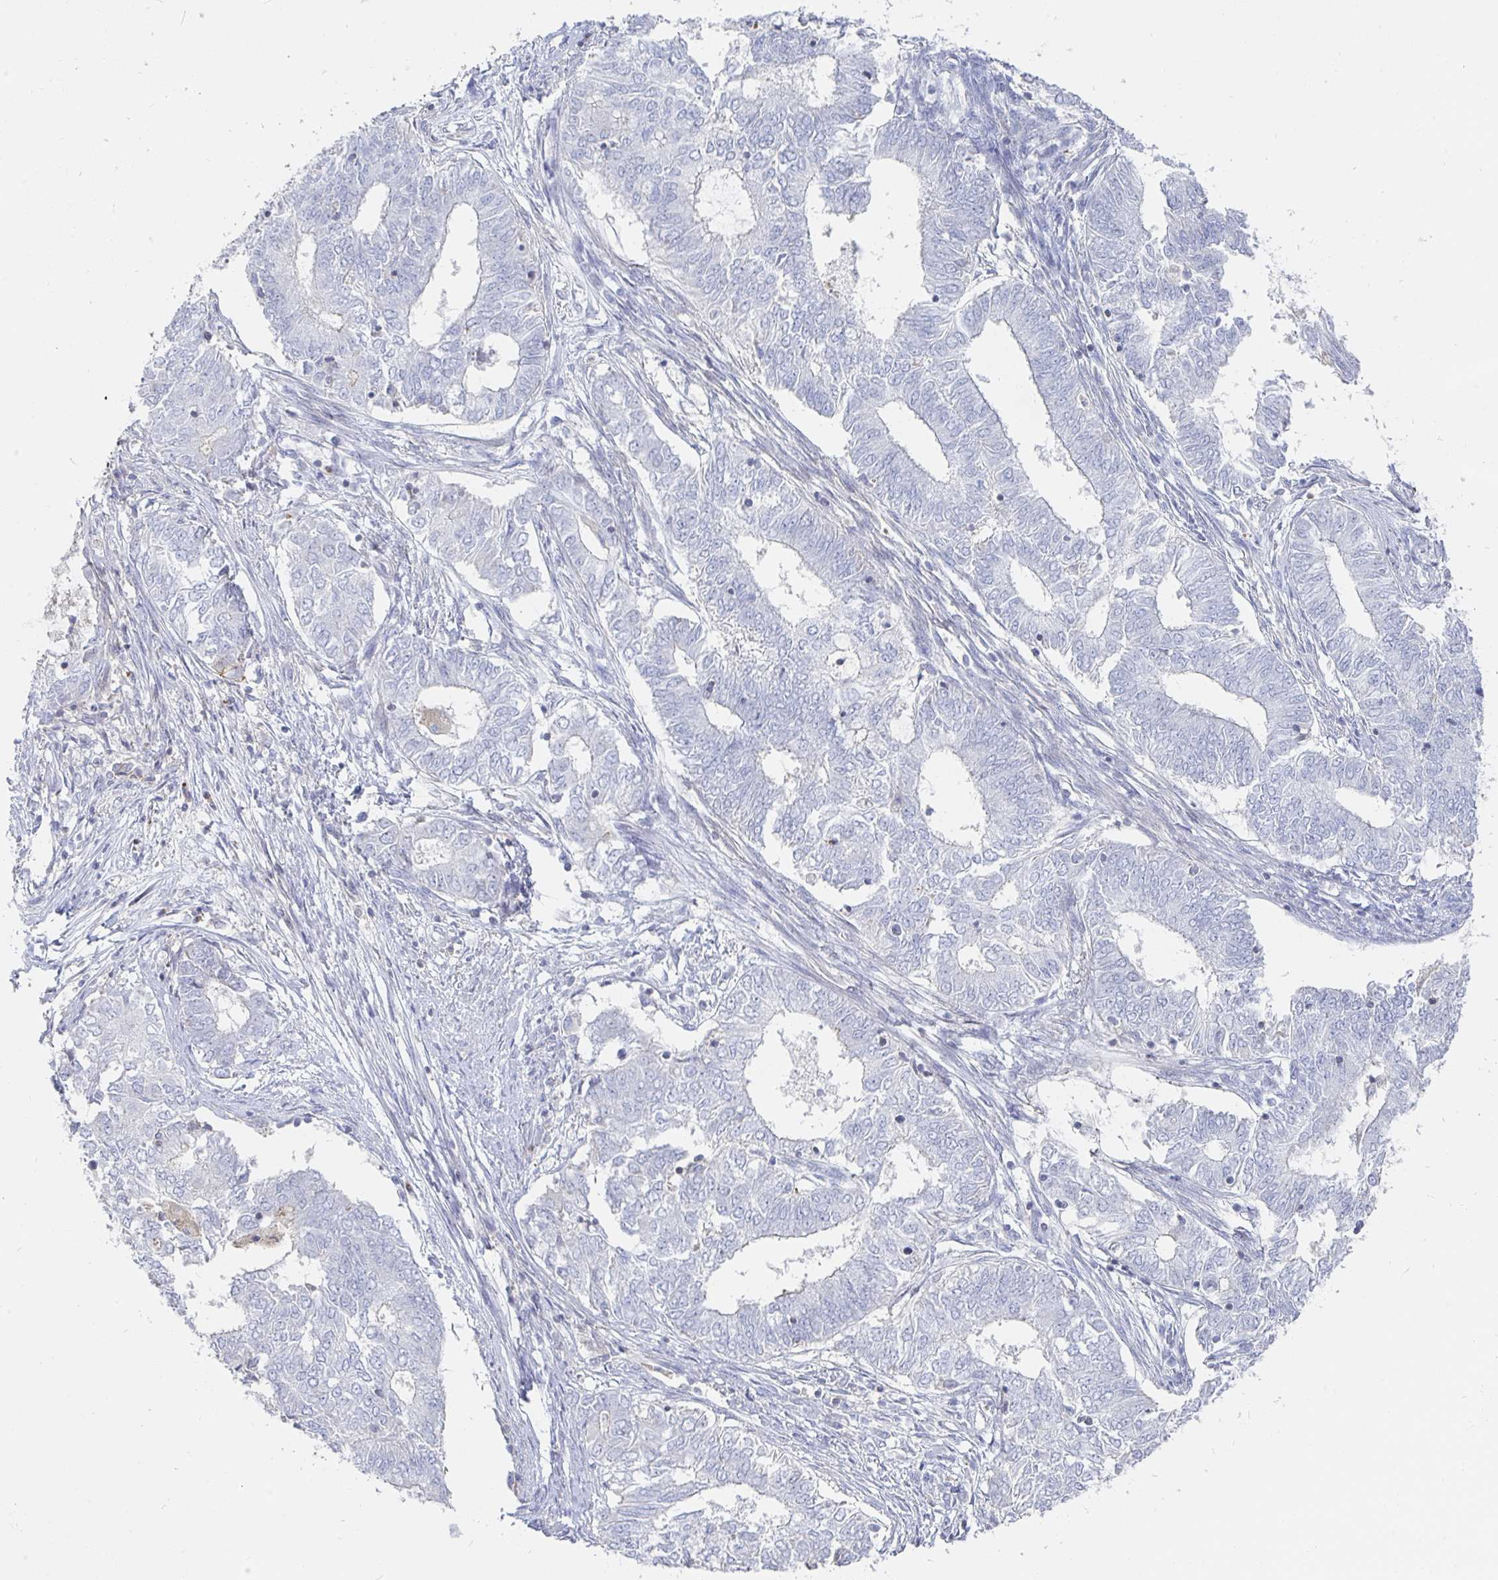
{"staining": {"intensity": "negative", "quantity": "none", "location": "none"}, "tissue": "endometrial cancer", "cell_type": "Tumor cells", "image_type": "cancer", "snomed": [{"axis": "morphology", "description": "Adenocarcinoma, NOS"}, {"axis": "topography", "description": "Endometrium"}], "caption": "The histopathology image displays no significant positivity in tumor cells of adenocarcinoma (endometrial).", "gene": "PIK3CD", "patient": {"sex": "female", "age": 62}}